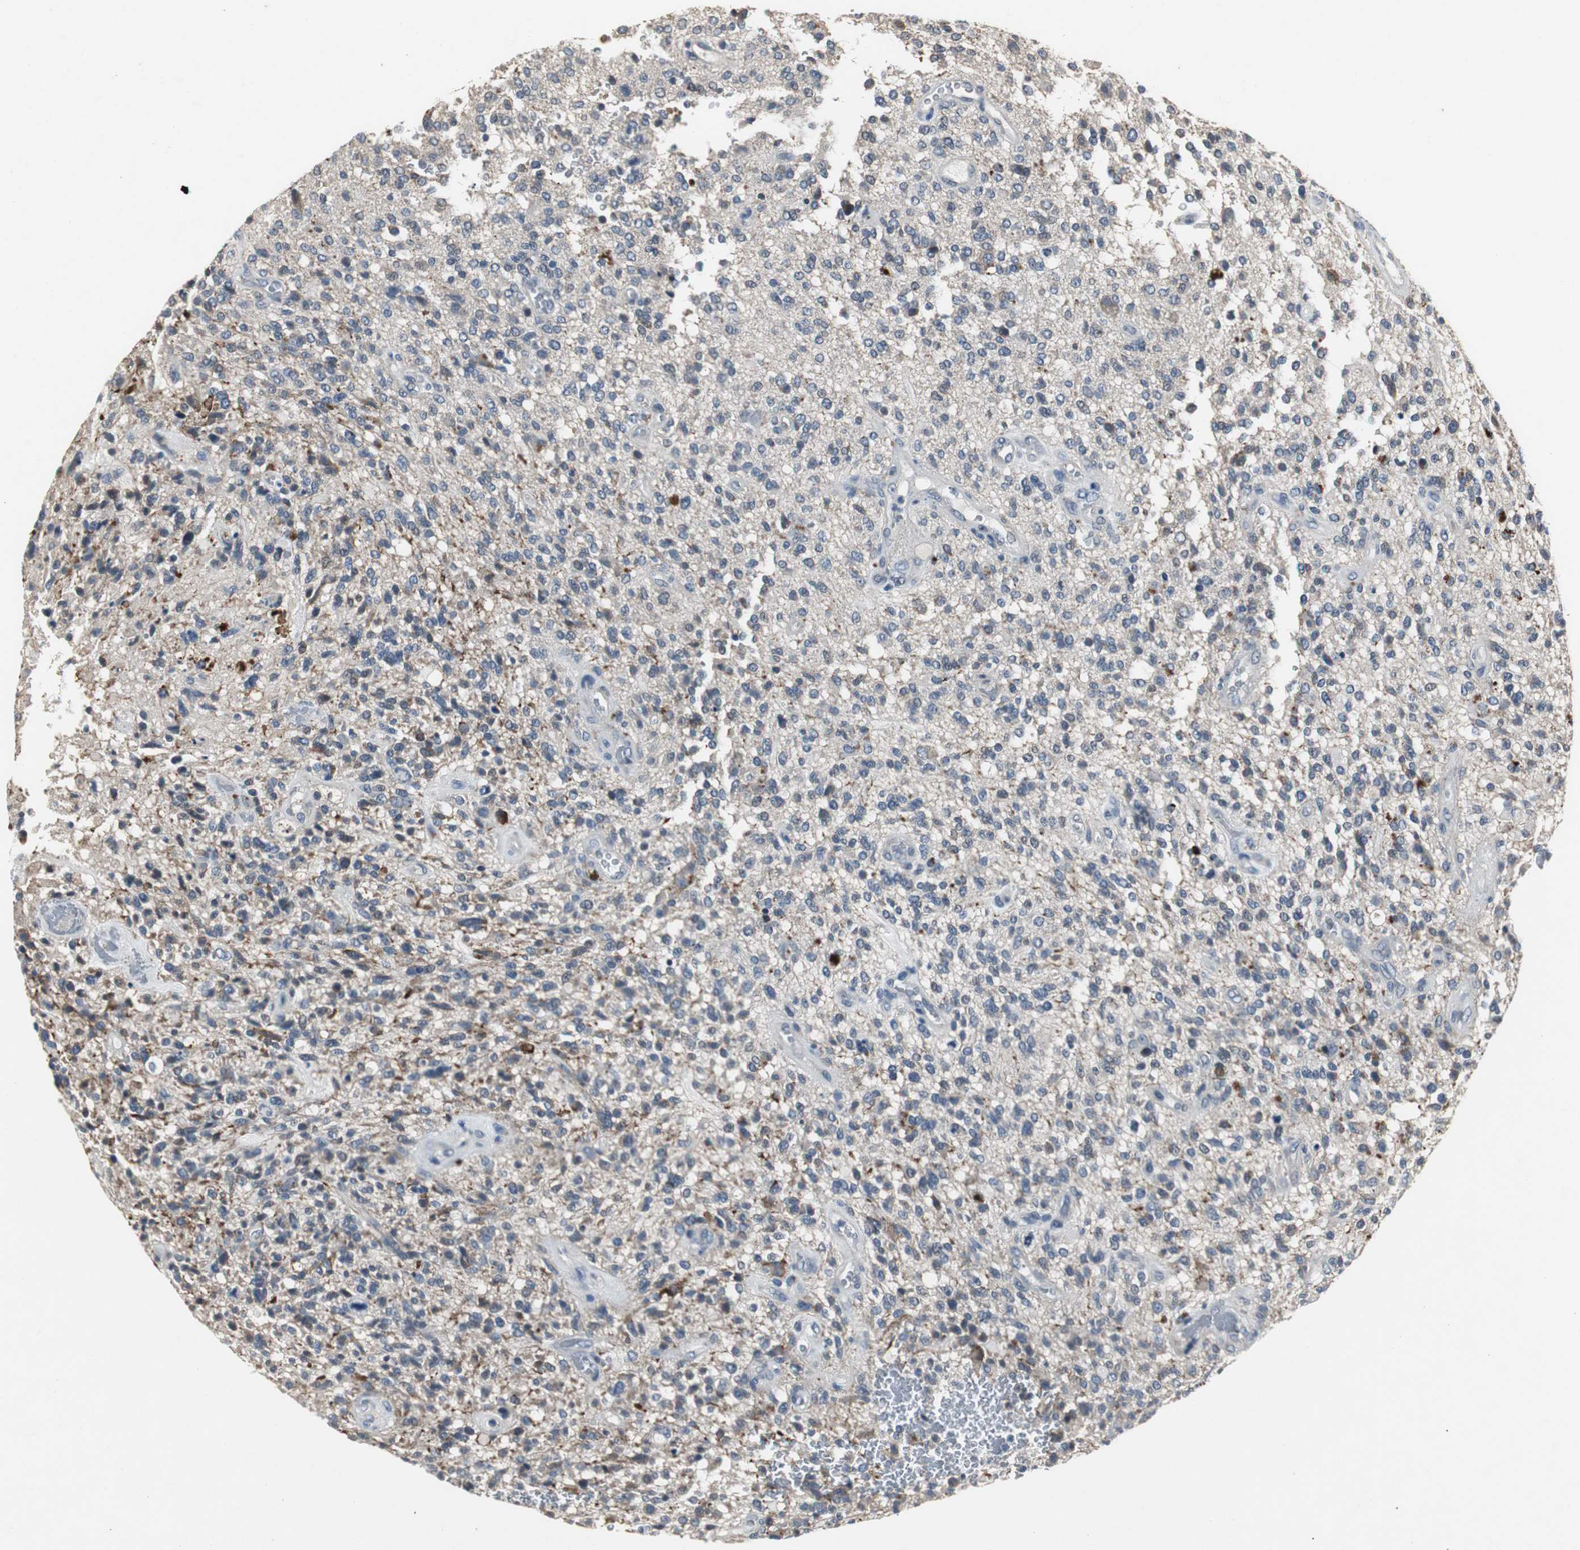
{"staining": {"intensity": "moderate", "quantity": "25%-75%", "location": "cytoplasmic/membranous"}, "tissue": "glioma", "cell_type": "Tumor cells", "image_type": "cancer", "snomed": [{"axis": "morphology", "description": "Normal tissue, NOS"}, {"axis": "morphology", "description": "Glioma, malignant, High grade"}, {"axis": "topography", "description": "Cerebral cortex"}], "caption": "Protein expression analysis of malignant glioma (high-grade) displays moderate cytoplasmic/membranous expression in about 25%-75% of tumor cells.", "gene": "PCYT1B", "patient": {"sex": "male", "age": 75}}